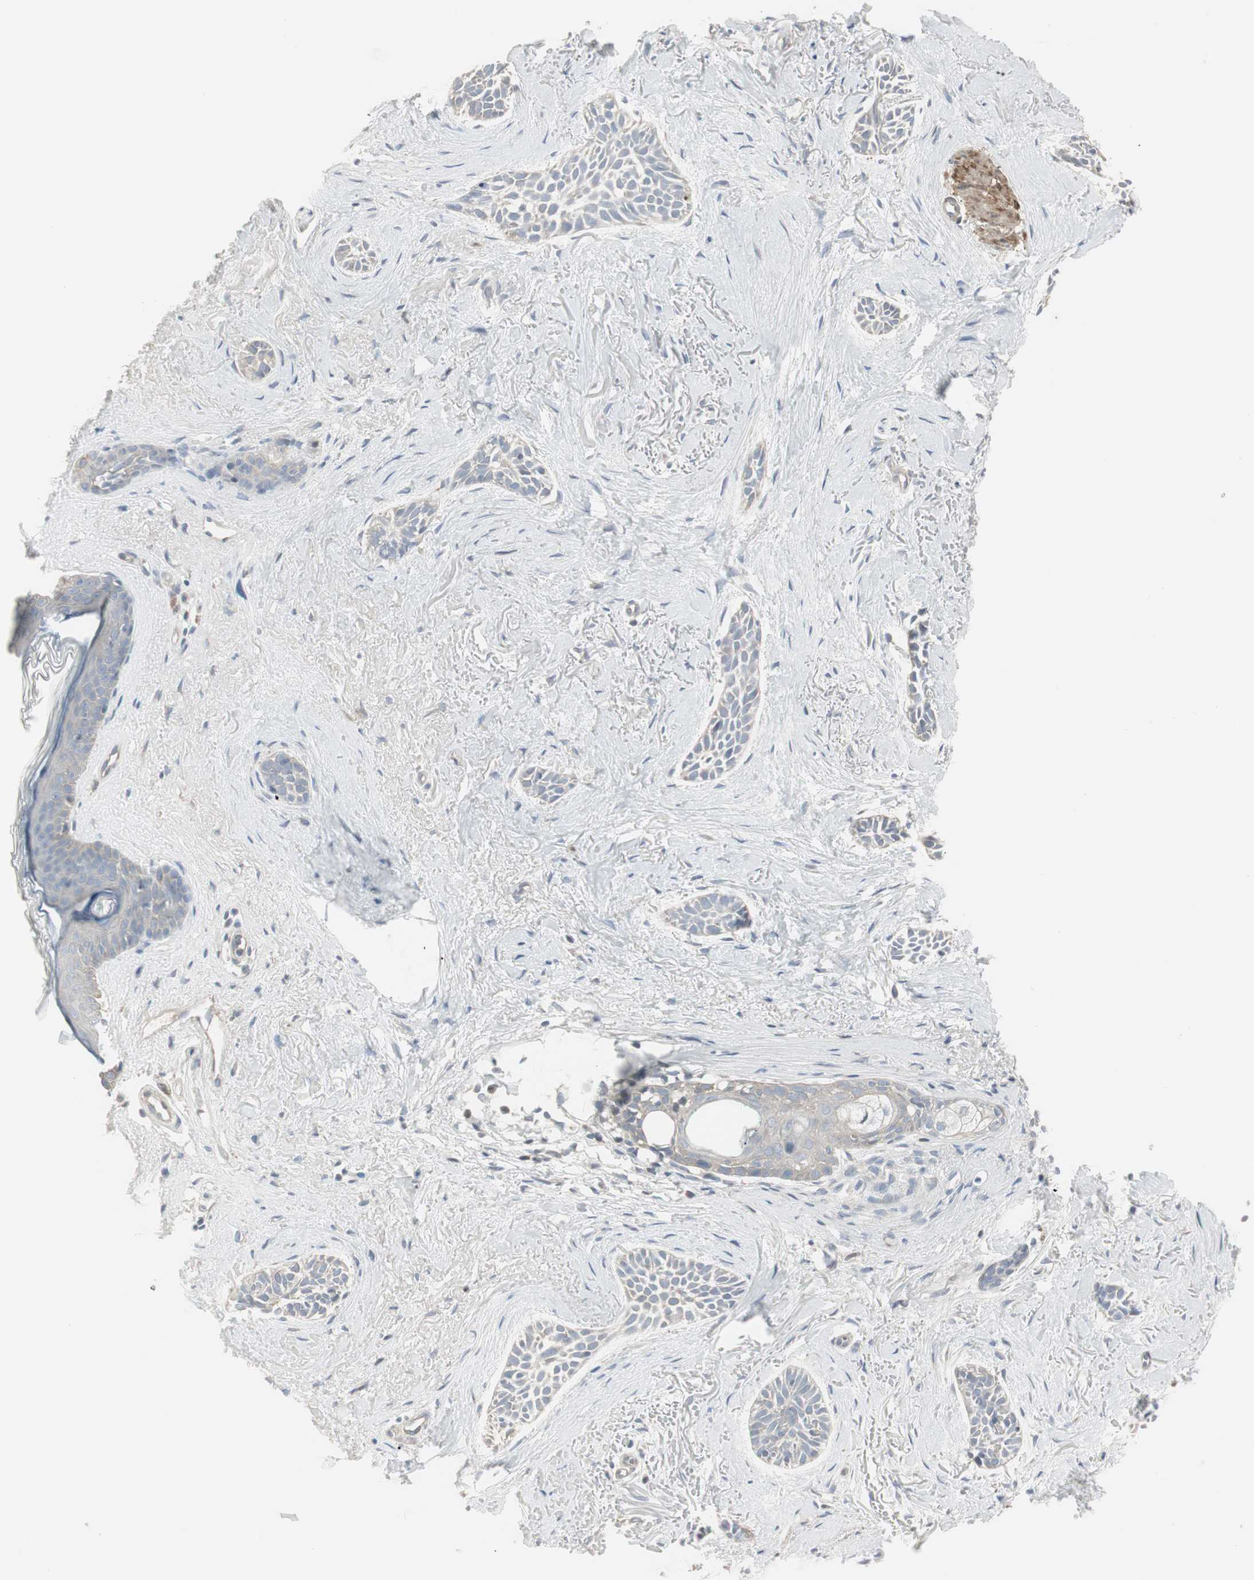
{"staining": {"intensity": "negative", "quantity": "none", "location": "none"}, "tissue": "skin cancer", "cell_type": "Tumor cells", "image_type": "cancer", "snomed": [{"axis": "morphology", "description": "Normal tissue, NOS"}, {"axis": "morphology", "description": "Basal cell carcinoma"}, {"axis": "topography", "description": "Skin"}], "caption": "The image exhibits no significant expression in tumor cells of basal cell carcinoma (skin).", "gene": "DMPK", "patient": {"sex": "female", "age": 84}}